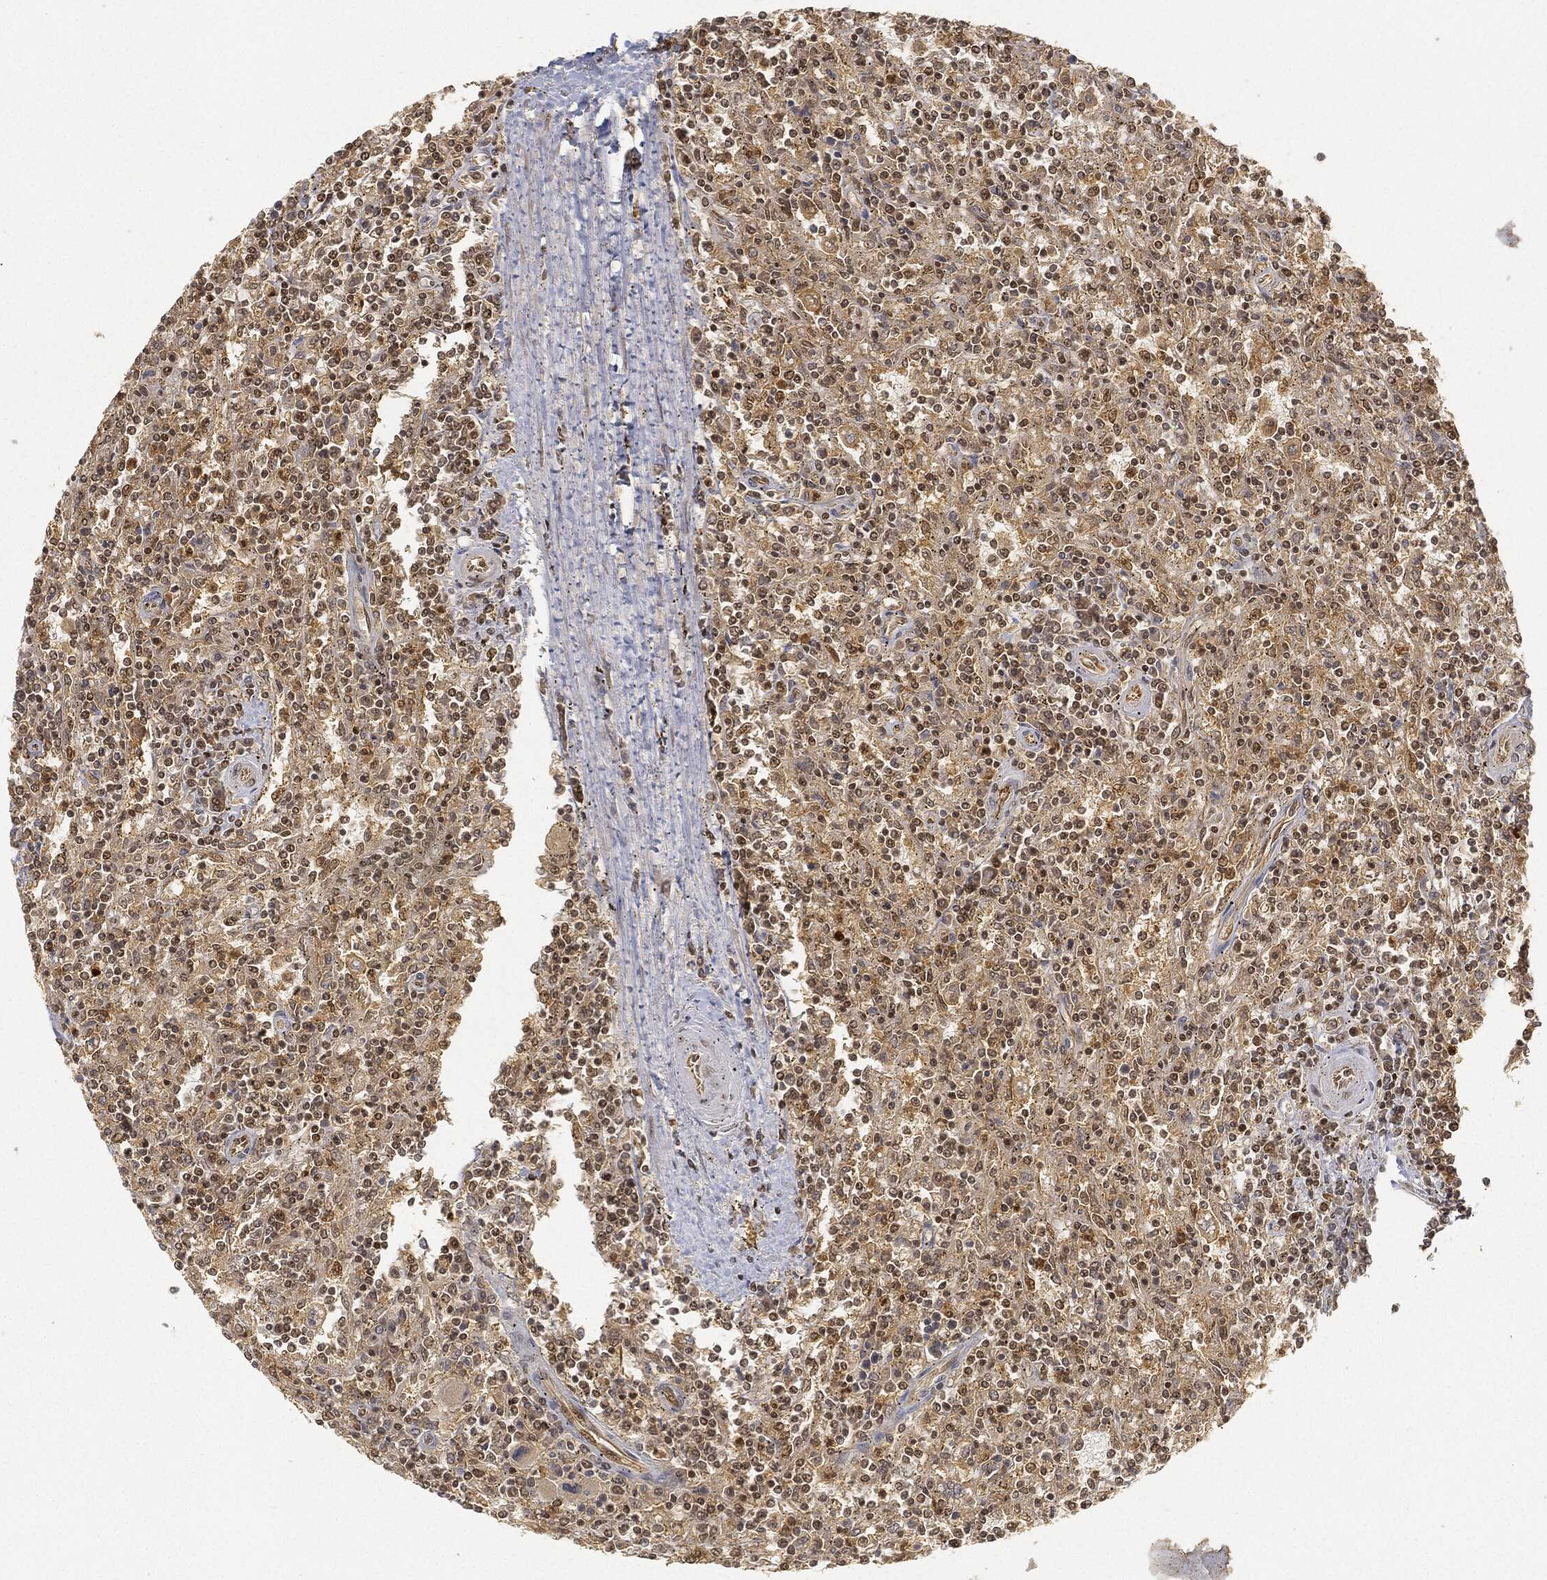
{"staining": {"intensity": "moderate", "quantity": "<25%", "location": "cytoplasmic/membranous,nuclear"}, "tissue": "lymphoma", "cell_type": "Tumor cells", "image_type": "cancer", "snomed": [{"axis": "morphology", "description": "Malignant lymphoma, non-Hodgkin's type, Low grade"}, {"axis": "topography", "description": "Spleen"}], "caption": "Moderate cytoplasmic/membranous and nuclear protein staining is seen in about <25% of tumor cells in malignant lymphoma, non-Hodgkin's type (low-grade).", "gene": "CIB1", "patient": {"sex": "male", "age": 62}}